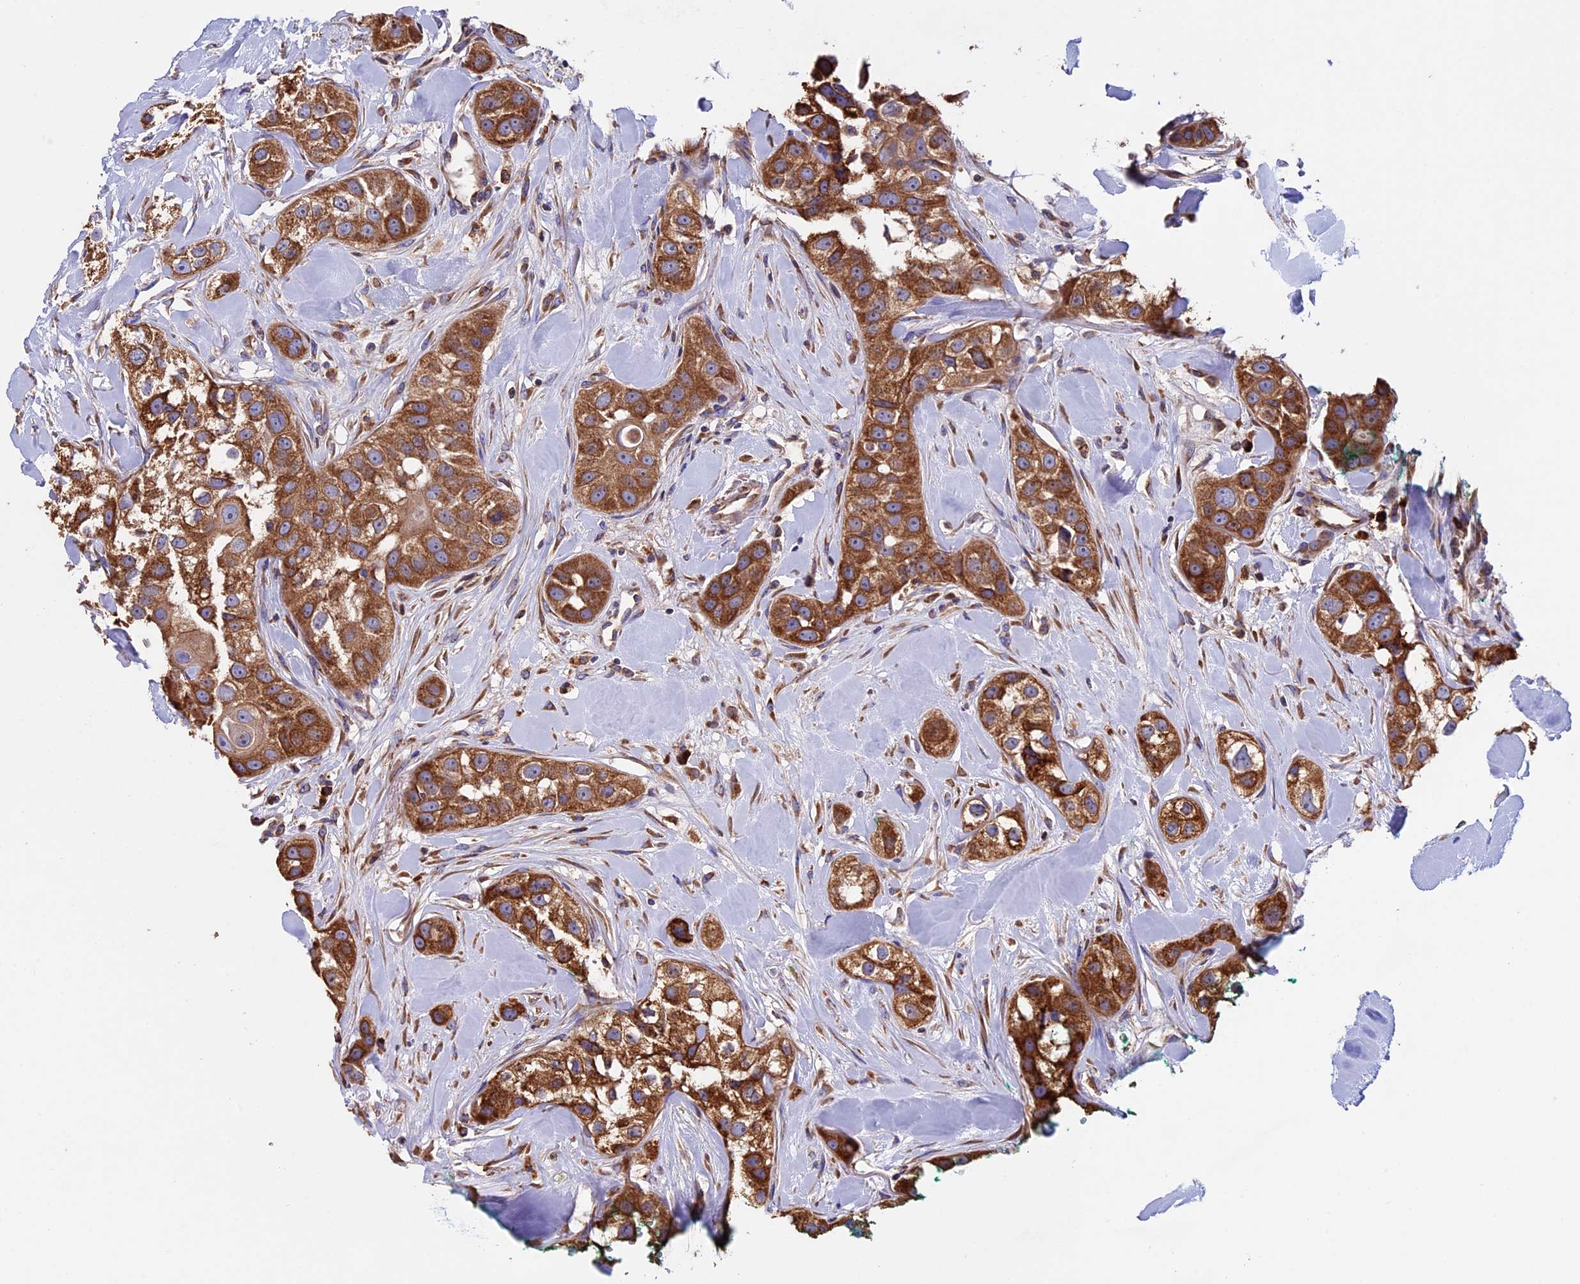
{"staining": {"intensity": "strong", "quantity": ">75%", "location": "cytoplasmic/membranous"}, "tissue": "head and neck cancer", "cell_type": "Tumor cells", "image_type": "cancer", "snomed": [{"axis": "morphology", "description": "Normal tissue, NOS"}, {"axis": "morphology", "description": "Squamous cell carcinoma, NOS"}, {"axis": "topography", "description": "Skeletal muscle"}, {"axis": "topography", "description": "Head-Neck"}], "caption": "Head and neck squamous cell carcinoma stained for a protein (brown) shows strong cytoplasmic/membranous positive staining in approximately >75% of tumor cells.", "gene": "BTBD3", "patient": {"sex": "male", "age": 51}}